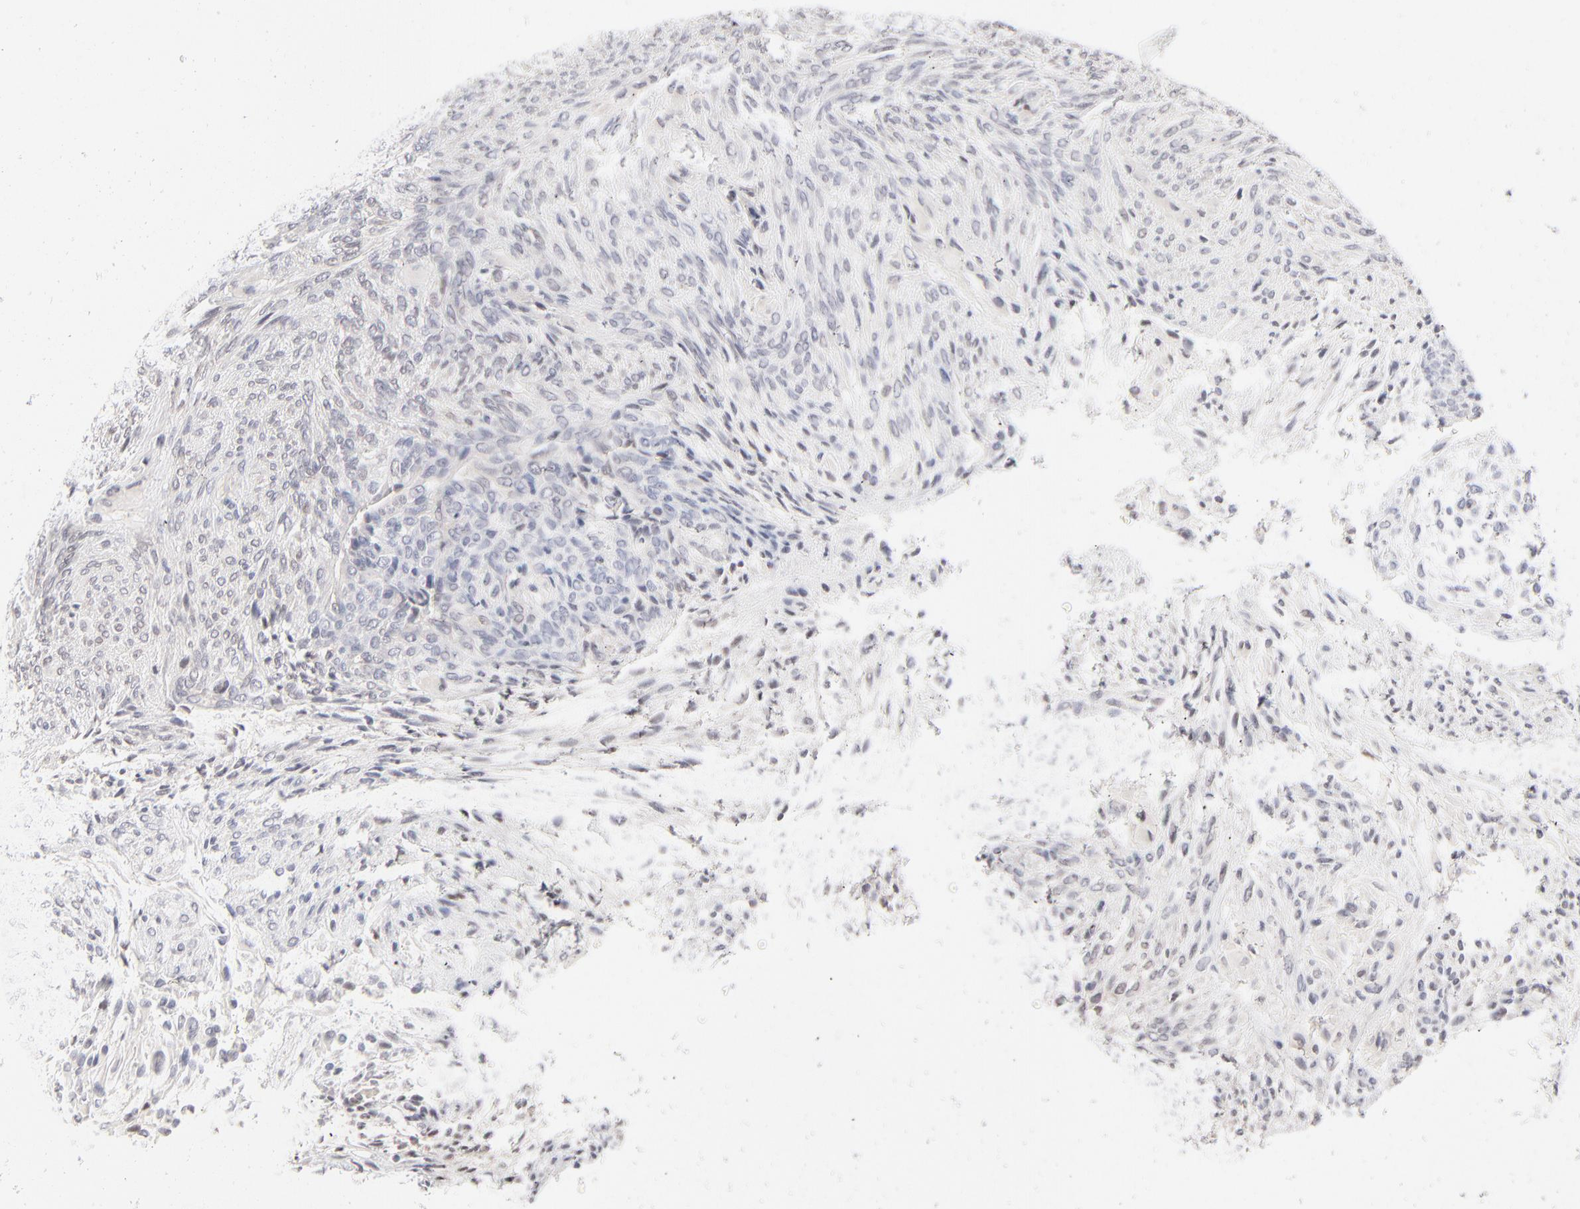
{"staining": {"intensity": "weak", "quantity": "<25%", "location": "nuclear"}, "tissue": "glioma", "cell_type": "Tumor cells", "image_type": "cancer", "snomed": [{"axis": "morphology", "description": "Glioma, malignant, High grade"}, {"axis": "topography", "description": "Cerebral cortex"}], "caption": "This micrograph is of high-grade glioma (malignant) stained with immunohistochemistry to label a protein in brown with the nuclei are counter-stained blue. There is no expression in tumor cells. Brightfield microscopy of immunohistochemistry (IHC) stained with DAB (brown) and hematoxylin (blue), captured at high magnification.", "gene": "RBM3", "patient": {"sex": "female", "age": 55}}